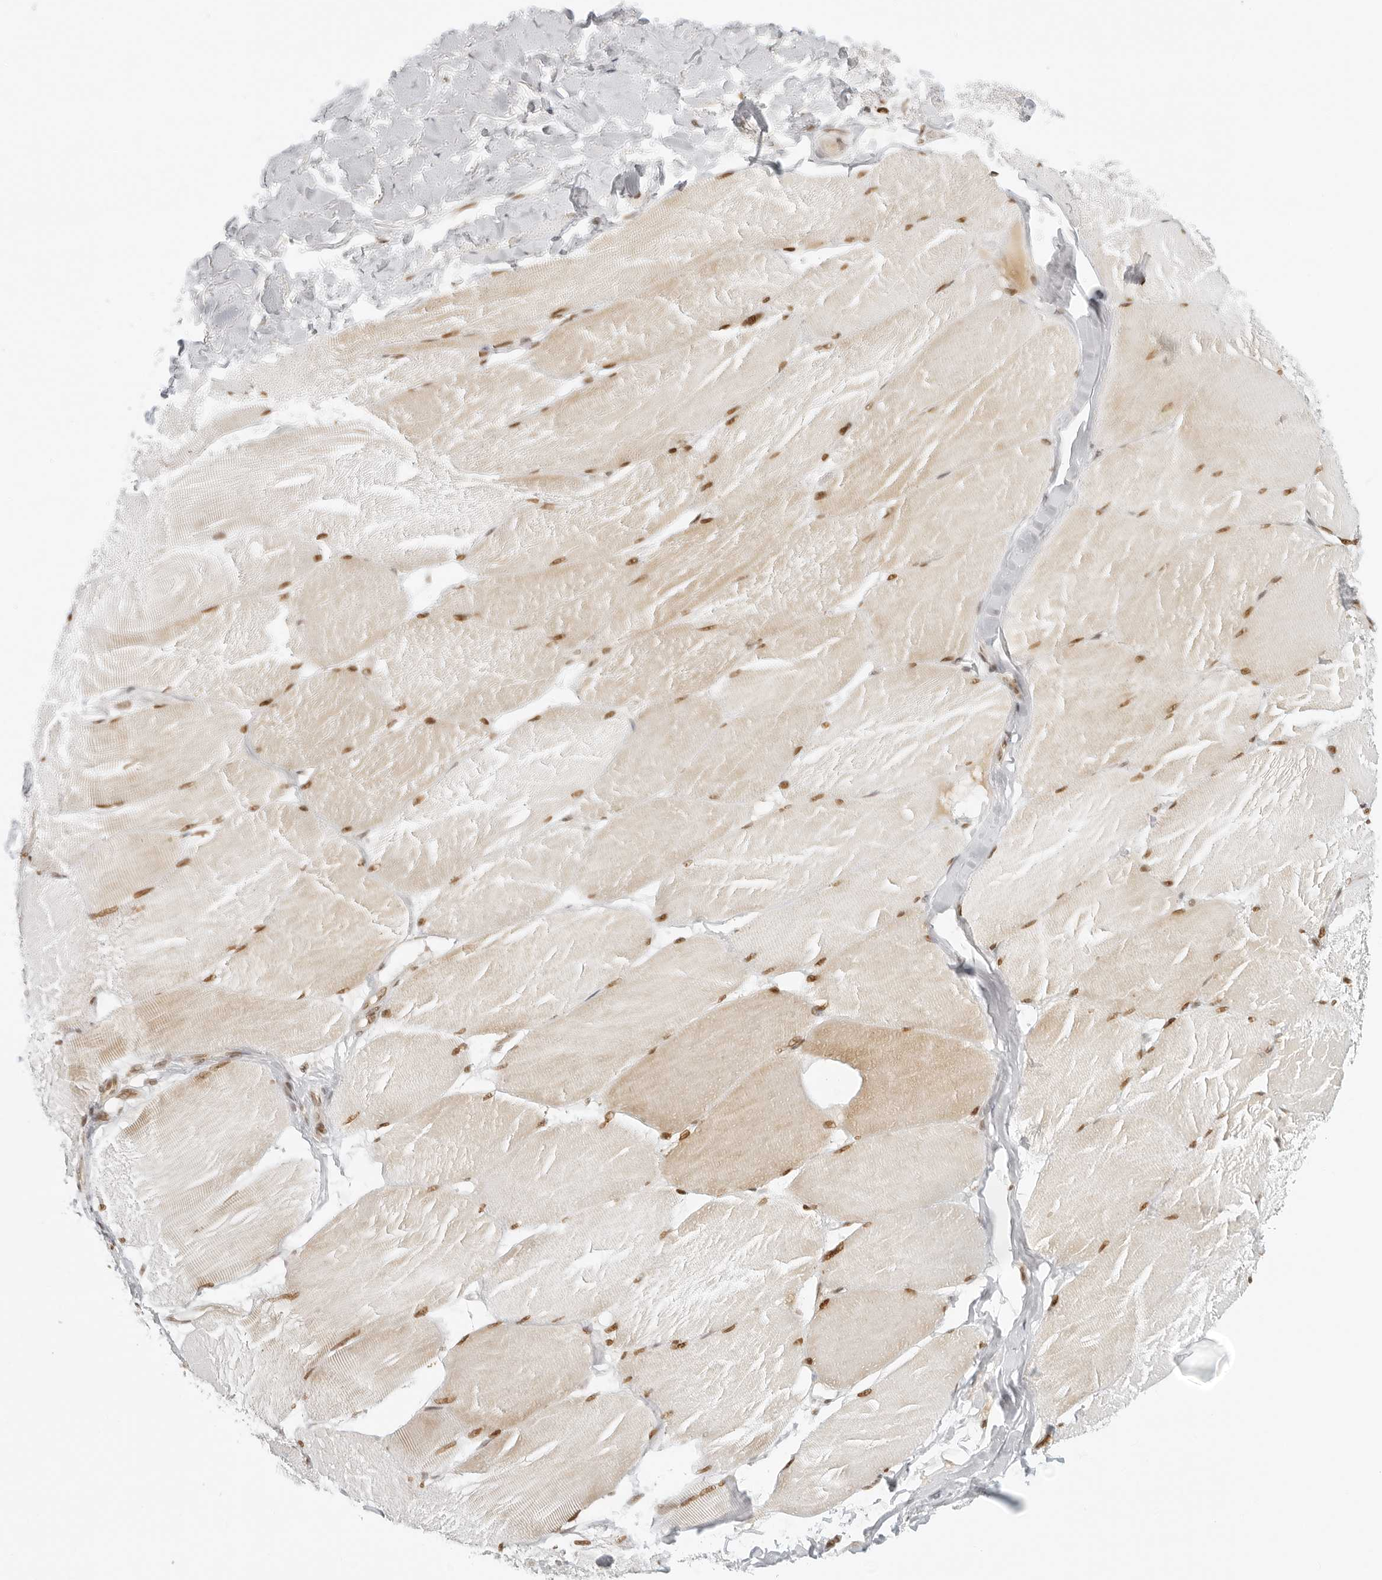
{"staining": {"intensity": "moderate", "quantity": ">75%", "location": "cytoplasmic/membranous,nuclear"}, "tissue": "skeletal muscle", "cell_type": "Myocytes", "image_type": "normal", "snomed": [{"axis": "morphology", "description": "Normal tissue, NOS"}, {"axis": "topography", "description": "Skin"}, {"axis": "topography", "description": "Skeletal muscle"}], "caption": "Moderate cytoplasmic/membranous,nuclear expression is seen in about >75% of myocytes in benign skeletal muscle.", "gene": "RCC1", "patient": {"sex": "male", "age": 83}}